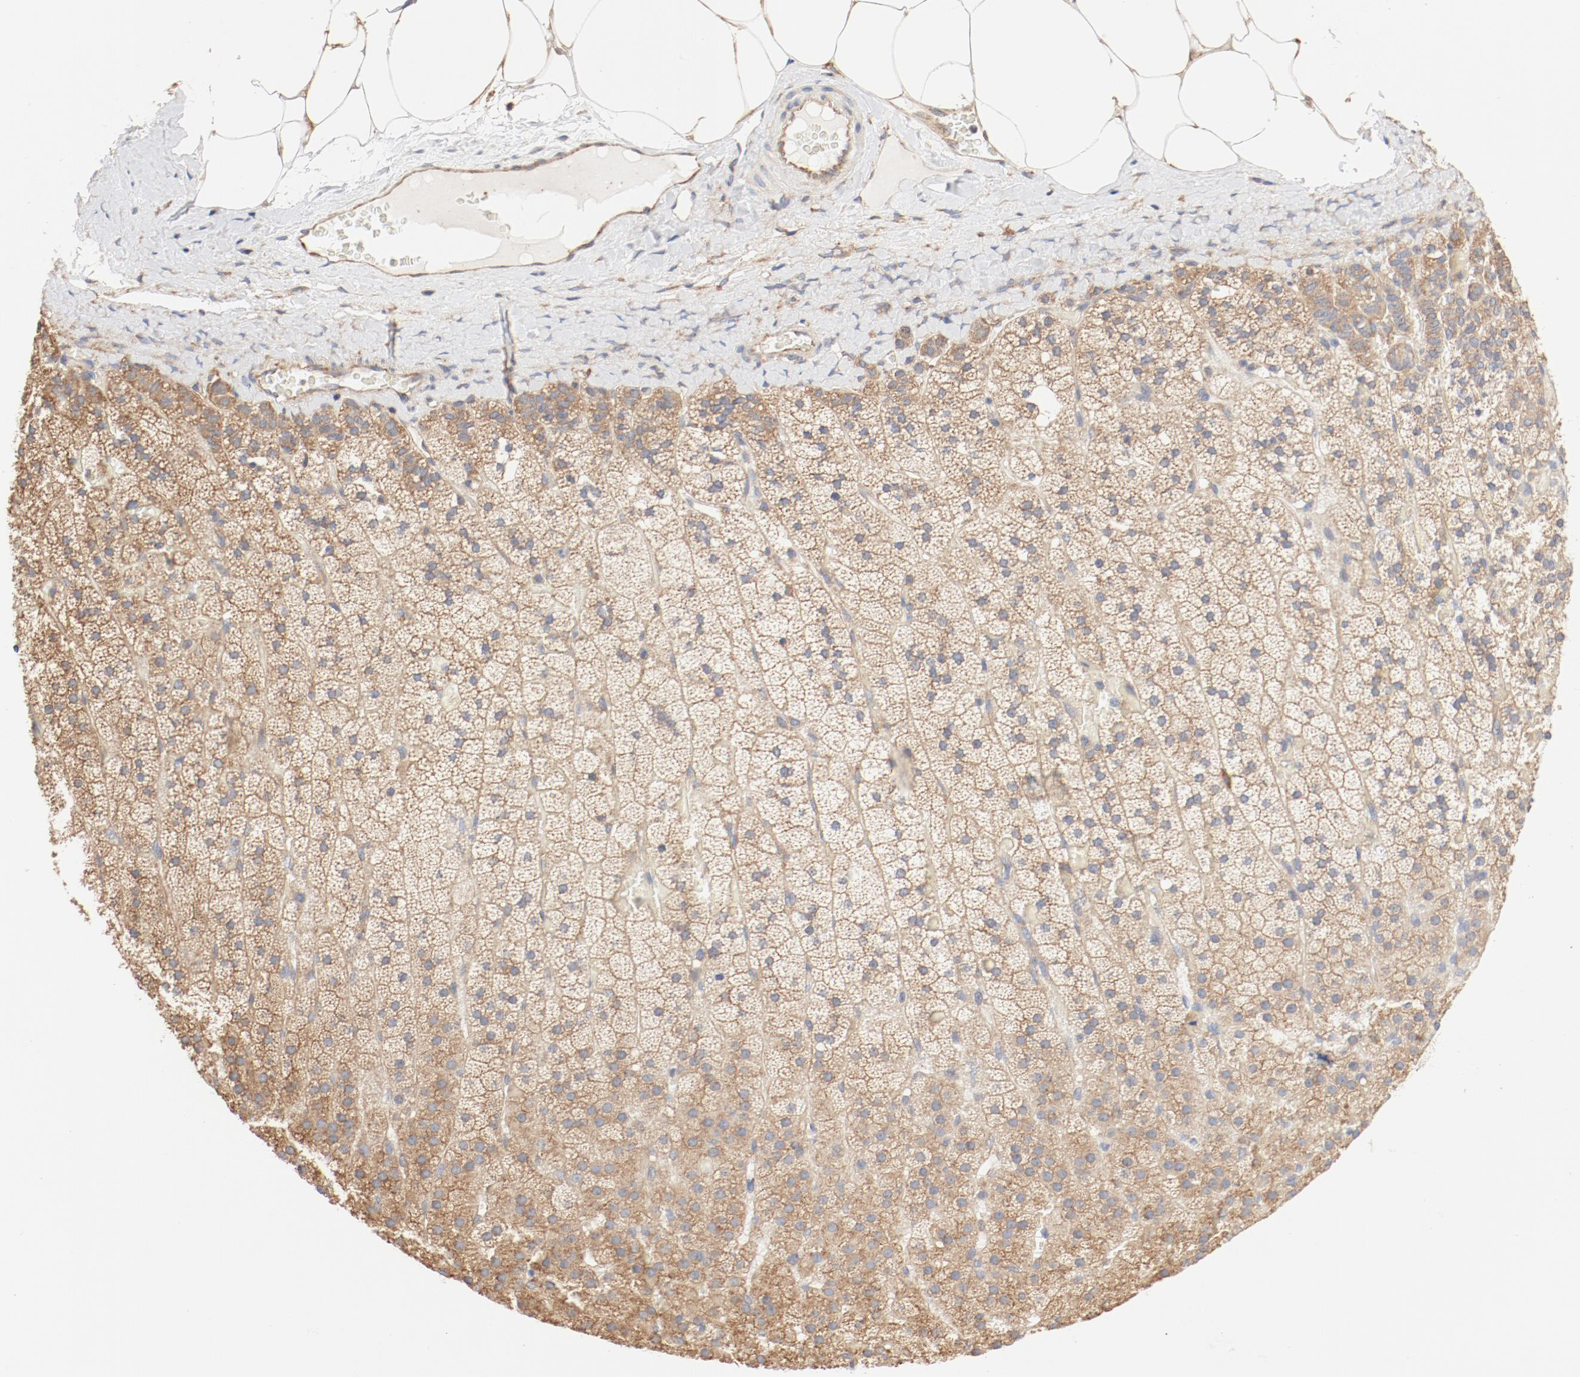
{"staining": {"intensity": "moderate", "quantity": ">75%", "location": "cytoplasmic/membranous"}, "tissue": "adrenal gland", "cell_type": "Glandular cells", "image_type": "normal", "snomed": [{"axis": "morphology", "description": "Normal tissue, NOS"}, {"axis": "topography", "description": "Adrenal gland"}], "caption": "IHC (DAB) staining of benign adrenal gland shows moderate cytoplasmic/membranous protein expression in about >75% of glandular cells.", "gene": "RPS6", "patient": {"sex": "male", "age": 35}}